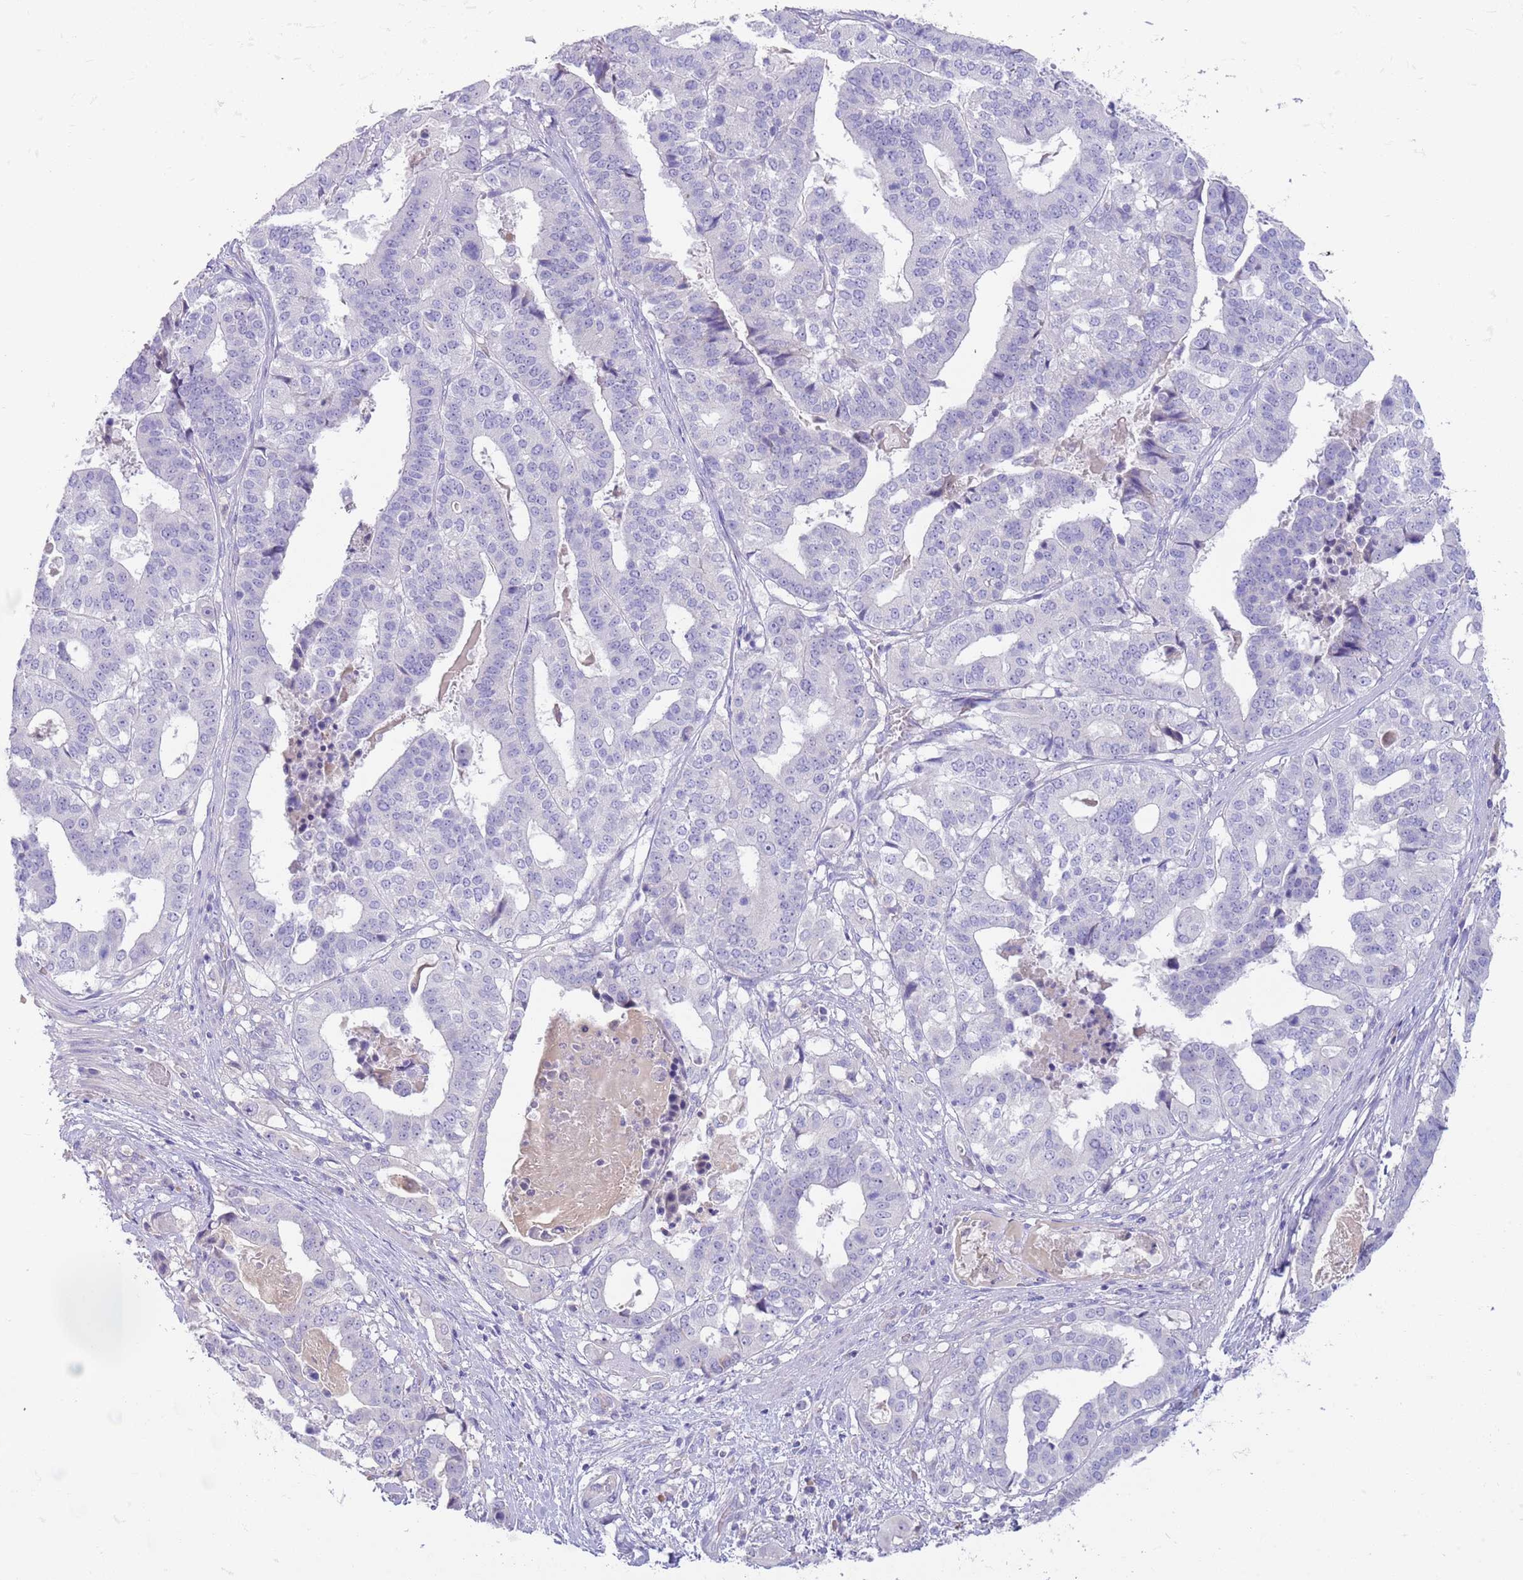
{"staining": {"intensity": "negative", "quantity": "none", "location": "none"}, "tissue": "stomach cancer", "cell_type": "Tumor cells", "image_type": "cancer", "snomed": [{"axis": "morphology", "description": "Adenocarcinoma, NOS"}, {"axis": "topography", "description": "Stomach"}], "caption": "There is no significant staining in tumor cells of stomach cancer (adenocarcinoma).", "gene": "IGFL4", "patient": {"sex": "male", "age": 48}}